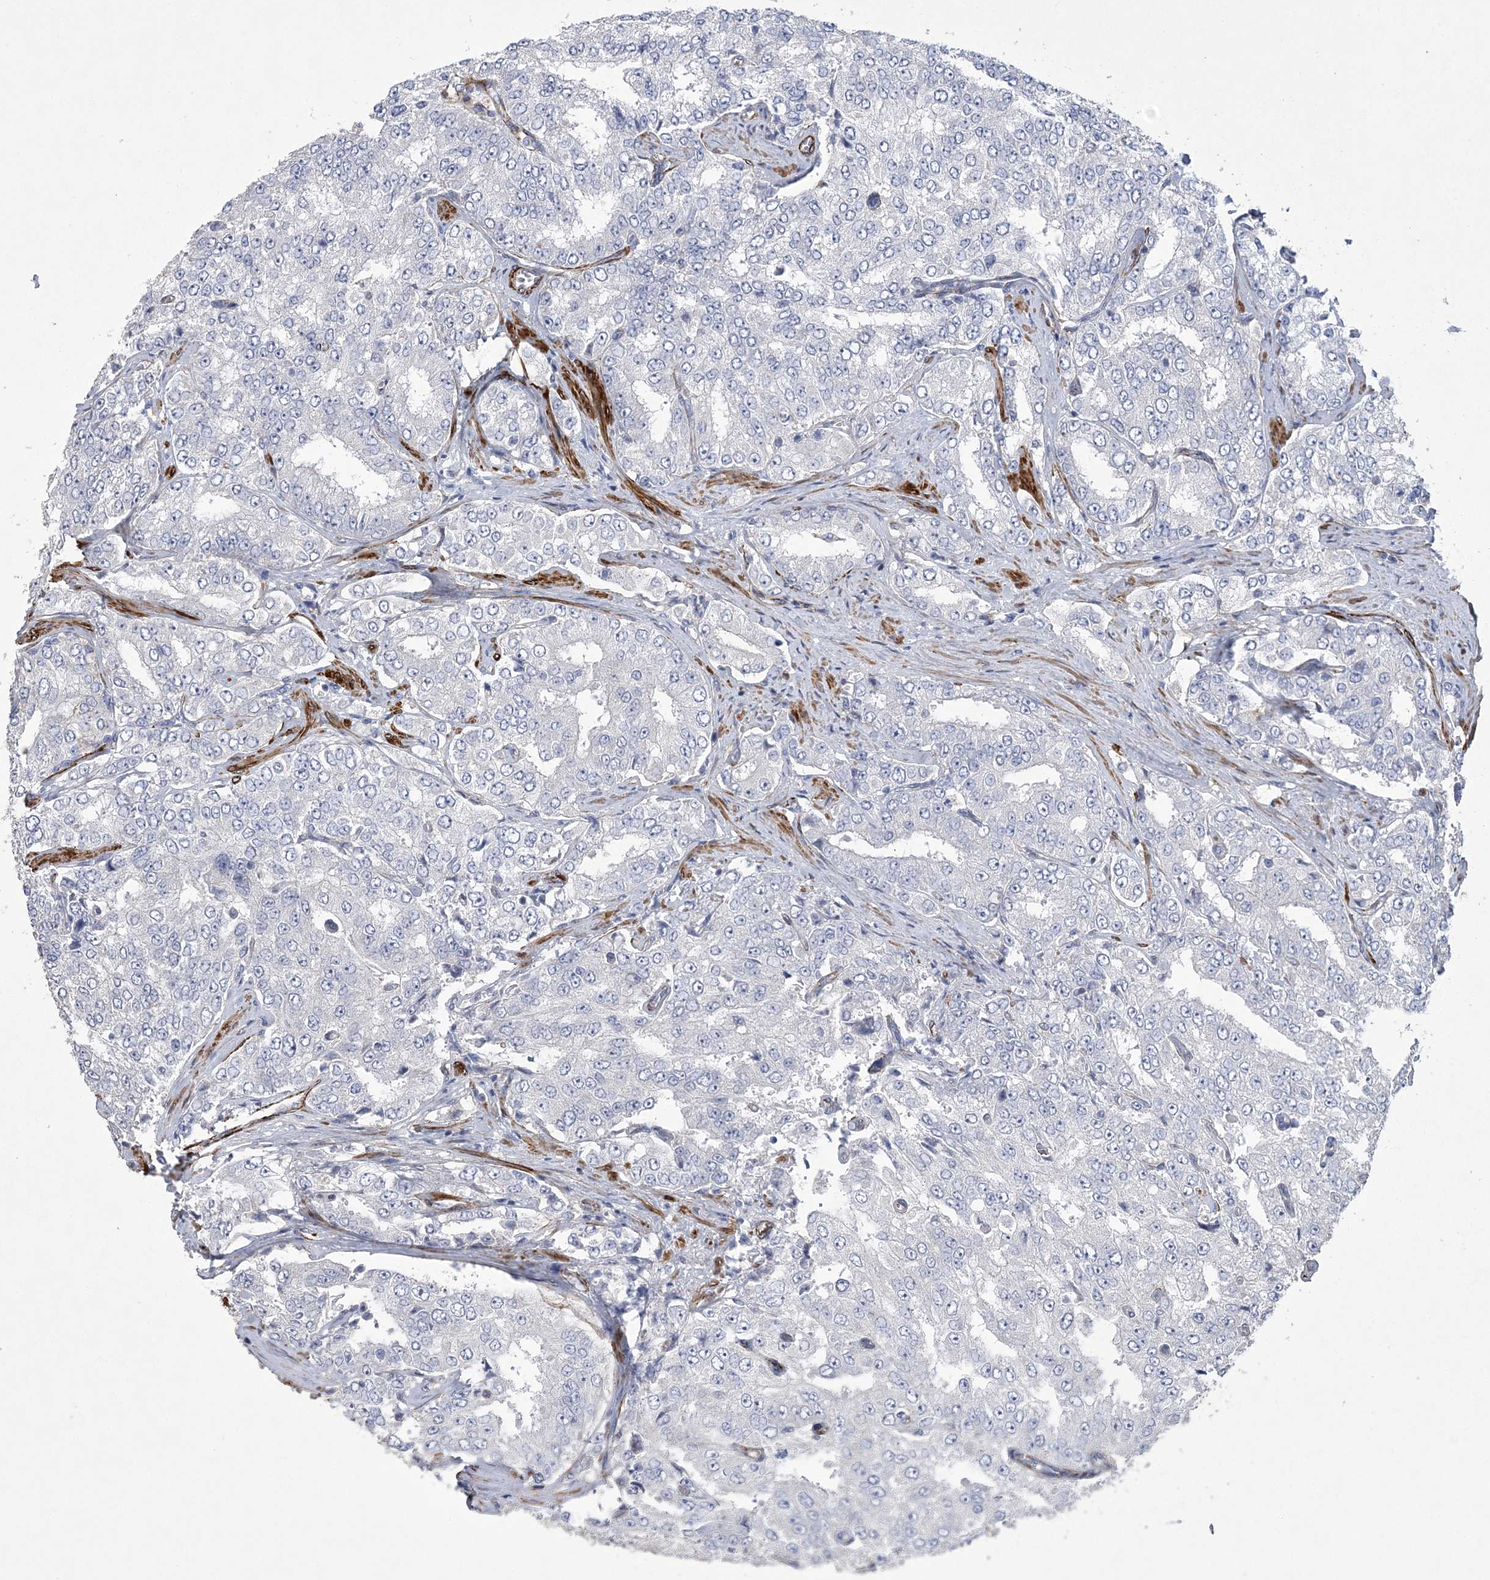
{"staining": {"intensity": "negative", "quantity": "none", "location": "none"}, "tissue": "prostate cancer", "cell_type": "Tumor cells", "image_type": "cancer", "snomed": [{"axis": "morphology", "description": "Adenocarcinoma, High grade"}, {"axis": "topography", "description": "Prostate"}], "caption": "An image of prostate cancer (high-grade adenocarcinoma) stained for a protein shows no brown staining in tumor cells. Brightfield microscopy of immunohistochemistry (IHC) stained with DAB (brown) and hematoxylin (blue), captured at high magnification.", "gene": "ARSJ", "patient": {"sex": "male", "age": 58}}